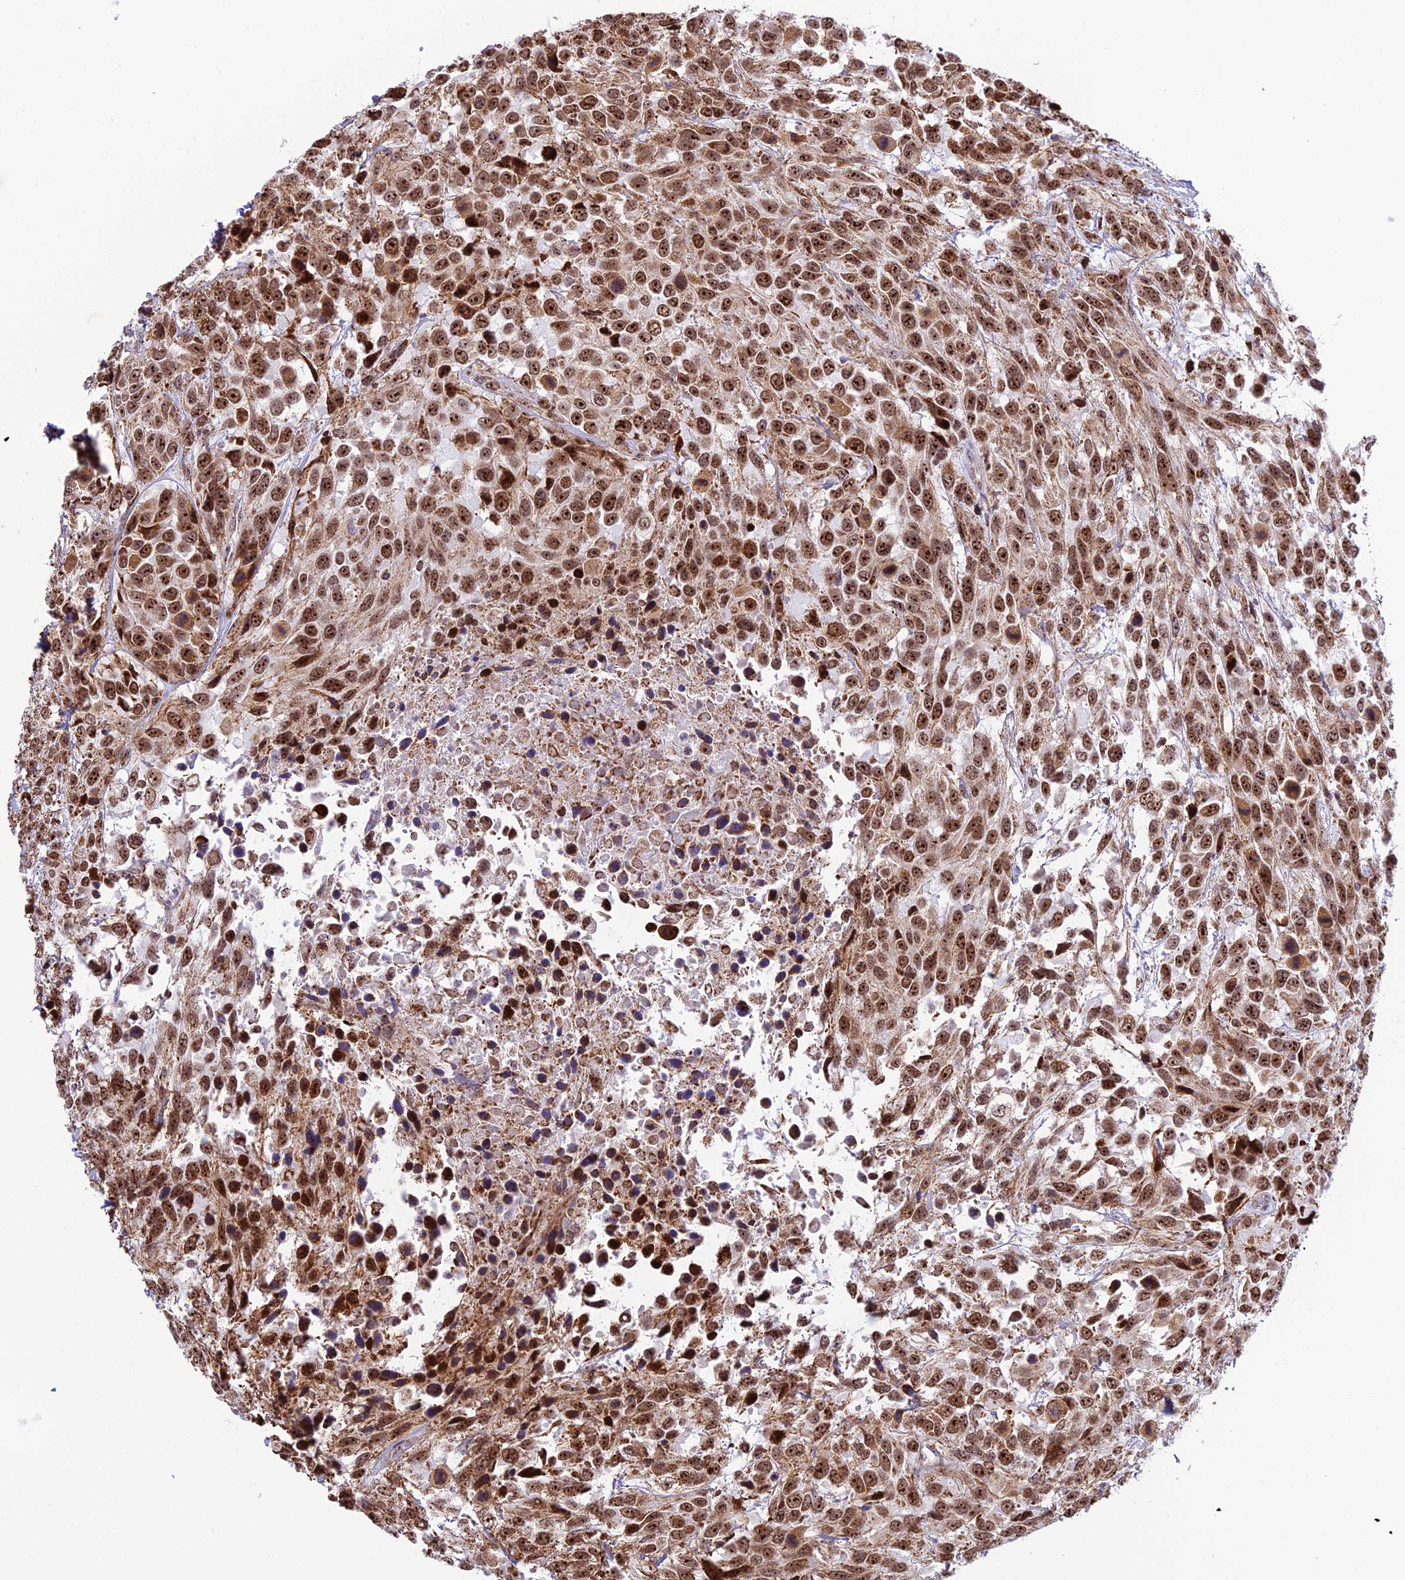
{"staining": {"intensity": "strong", "quantity": ">75%", "location": "nuclear"}, "tissue": "urothelial cancer", "cell_type": "Tumor cells", "image_type": "cancer", "snomed": [{"axis": "morphology", "description": "Urothelial carcinoma, High grade"}, {"axis": "topography", "description": "Urinary bladder"}], "caption": "High-grade urothelial carcinoma stained with a brown dye demonstrates strong nuclear positive expression in about >75% of tumor cells.", "gene": "POLR1G", "patient": {"sex": "female", "age": 70}}